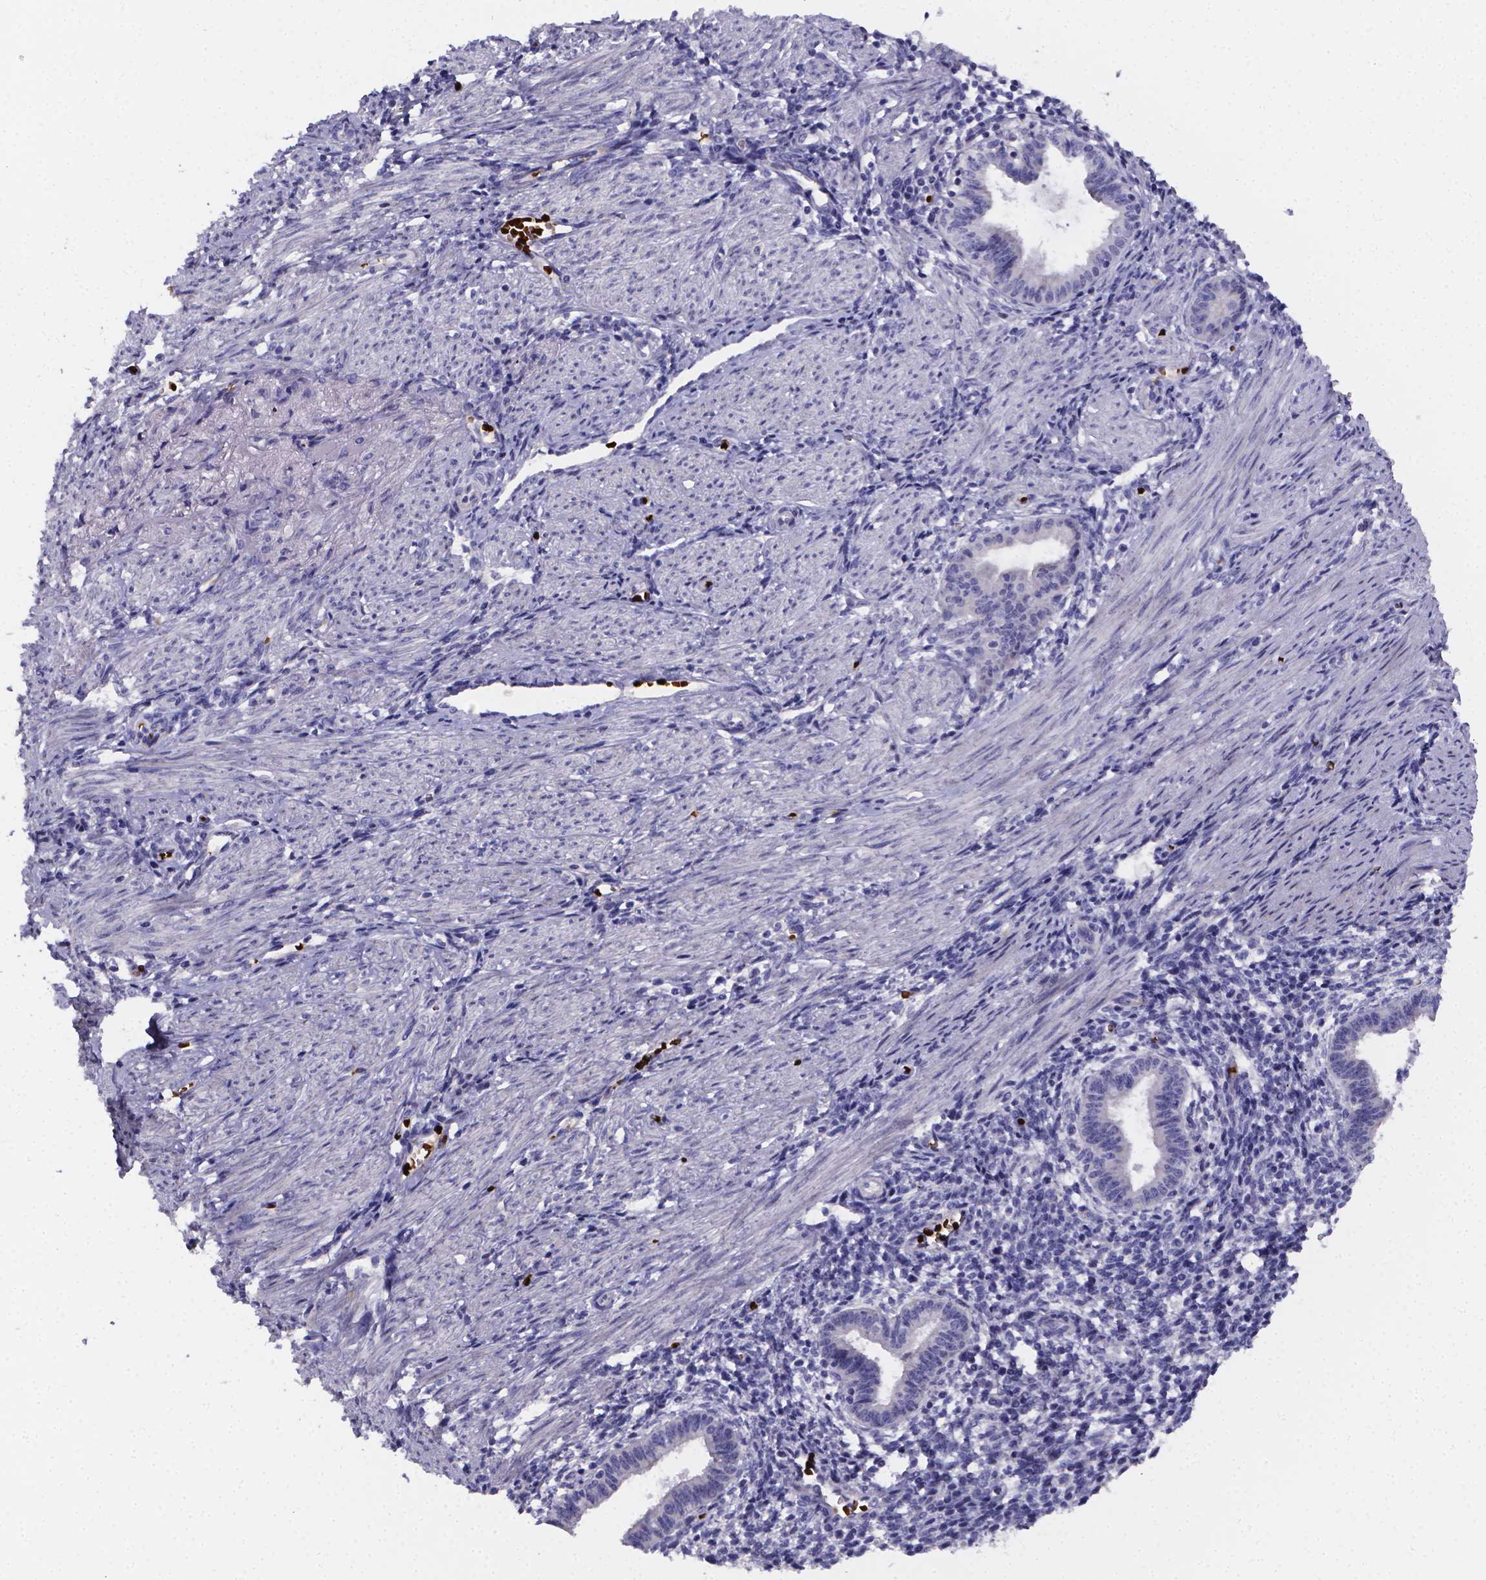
{"staining": {"intensity": "negative", "quantity": "none", "location": "none"}, "tissue": "endometrium", "cell_type": "Cells in endometrial stroma", "image_type": "normal", "snomed": [{"axis": "morphology", "description": "Normal tissue, NOS"}, {"axis": "topography", "description": "Endometrium"}], "caption": "Immunohistochemistry of unremarkable human endometrium displays no staining in cells in endometrial stroma.", "gene": "GABRA3", "patient": {"sex": "female", "age": 37}}